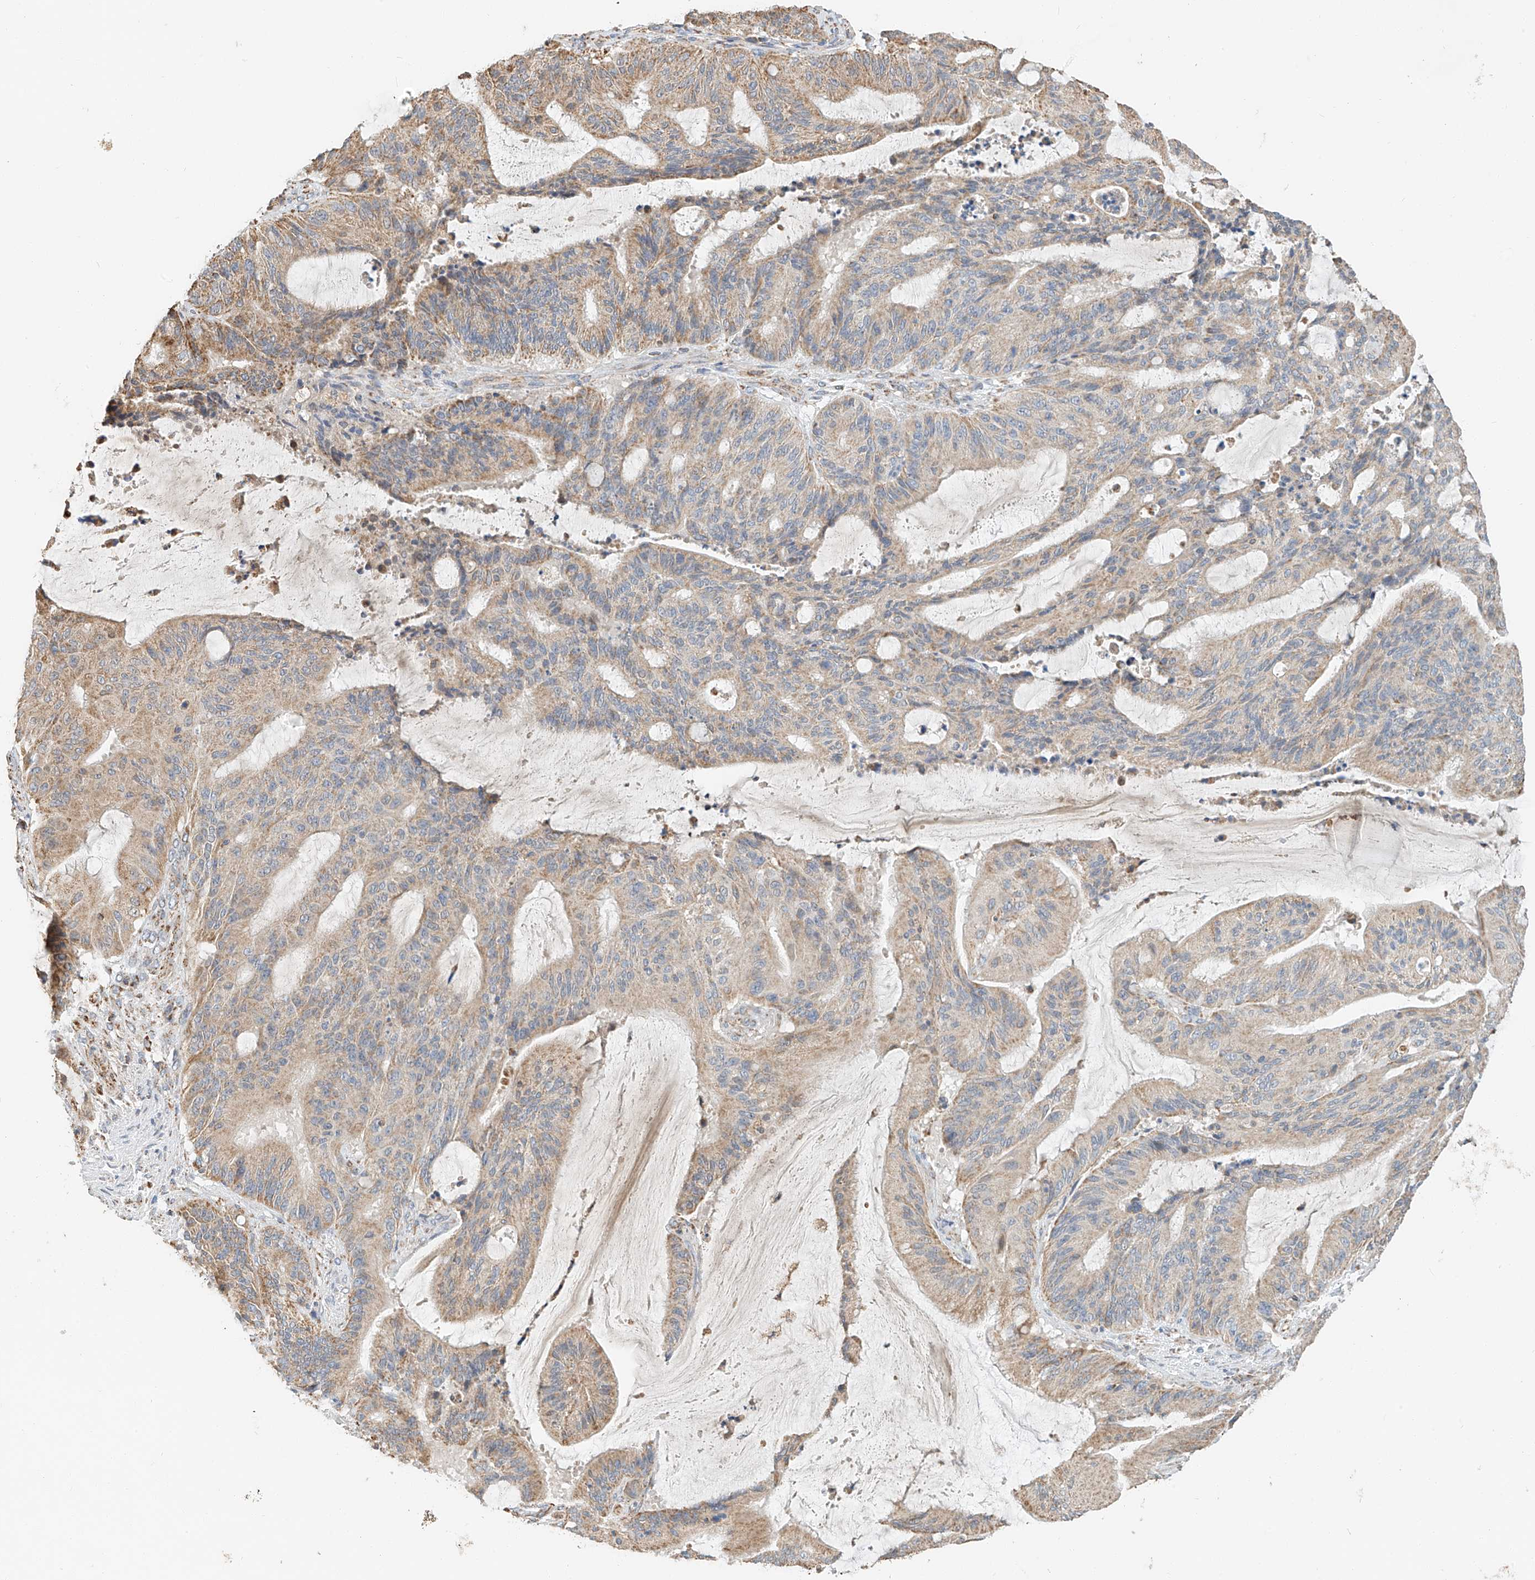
{"staining": {"intensity": "weak", "quantity": "25%-75%", "location": "cytoplasmic/membranous"}, "tissue": "liver cancer", "cell_type": "Tumor cells", "image_type": "cancer", "snomed": [{"axis": "morphology", "description": "Normal tissue, NOS"}, {"axis": "morphology", "description": "Cholangiocarcinoma"}, {"axis": "topography", "description": "Liver"}, {"axis": "topography", "description": "Peripheral nerve tissue"}], "caption": "Immunohistochemistry of liver cholangiocarcinoma reveals low levels of weak cytoplasmic/membranous staining in approximately 25%-75% of tumor cells.", "gene": "YIPF7", "patient": {"sex": "female", "age": 73}}